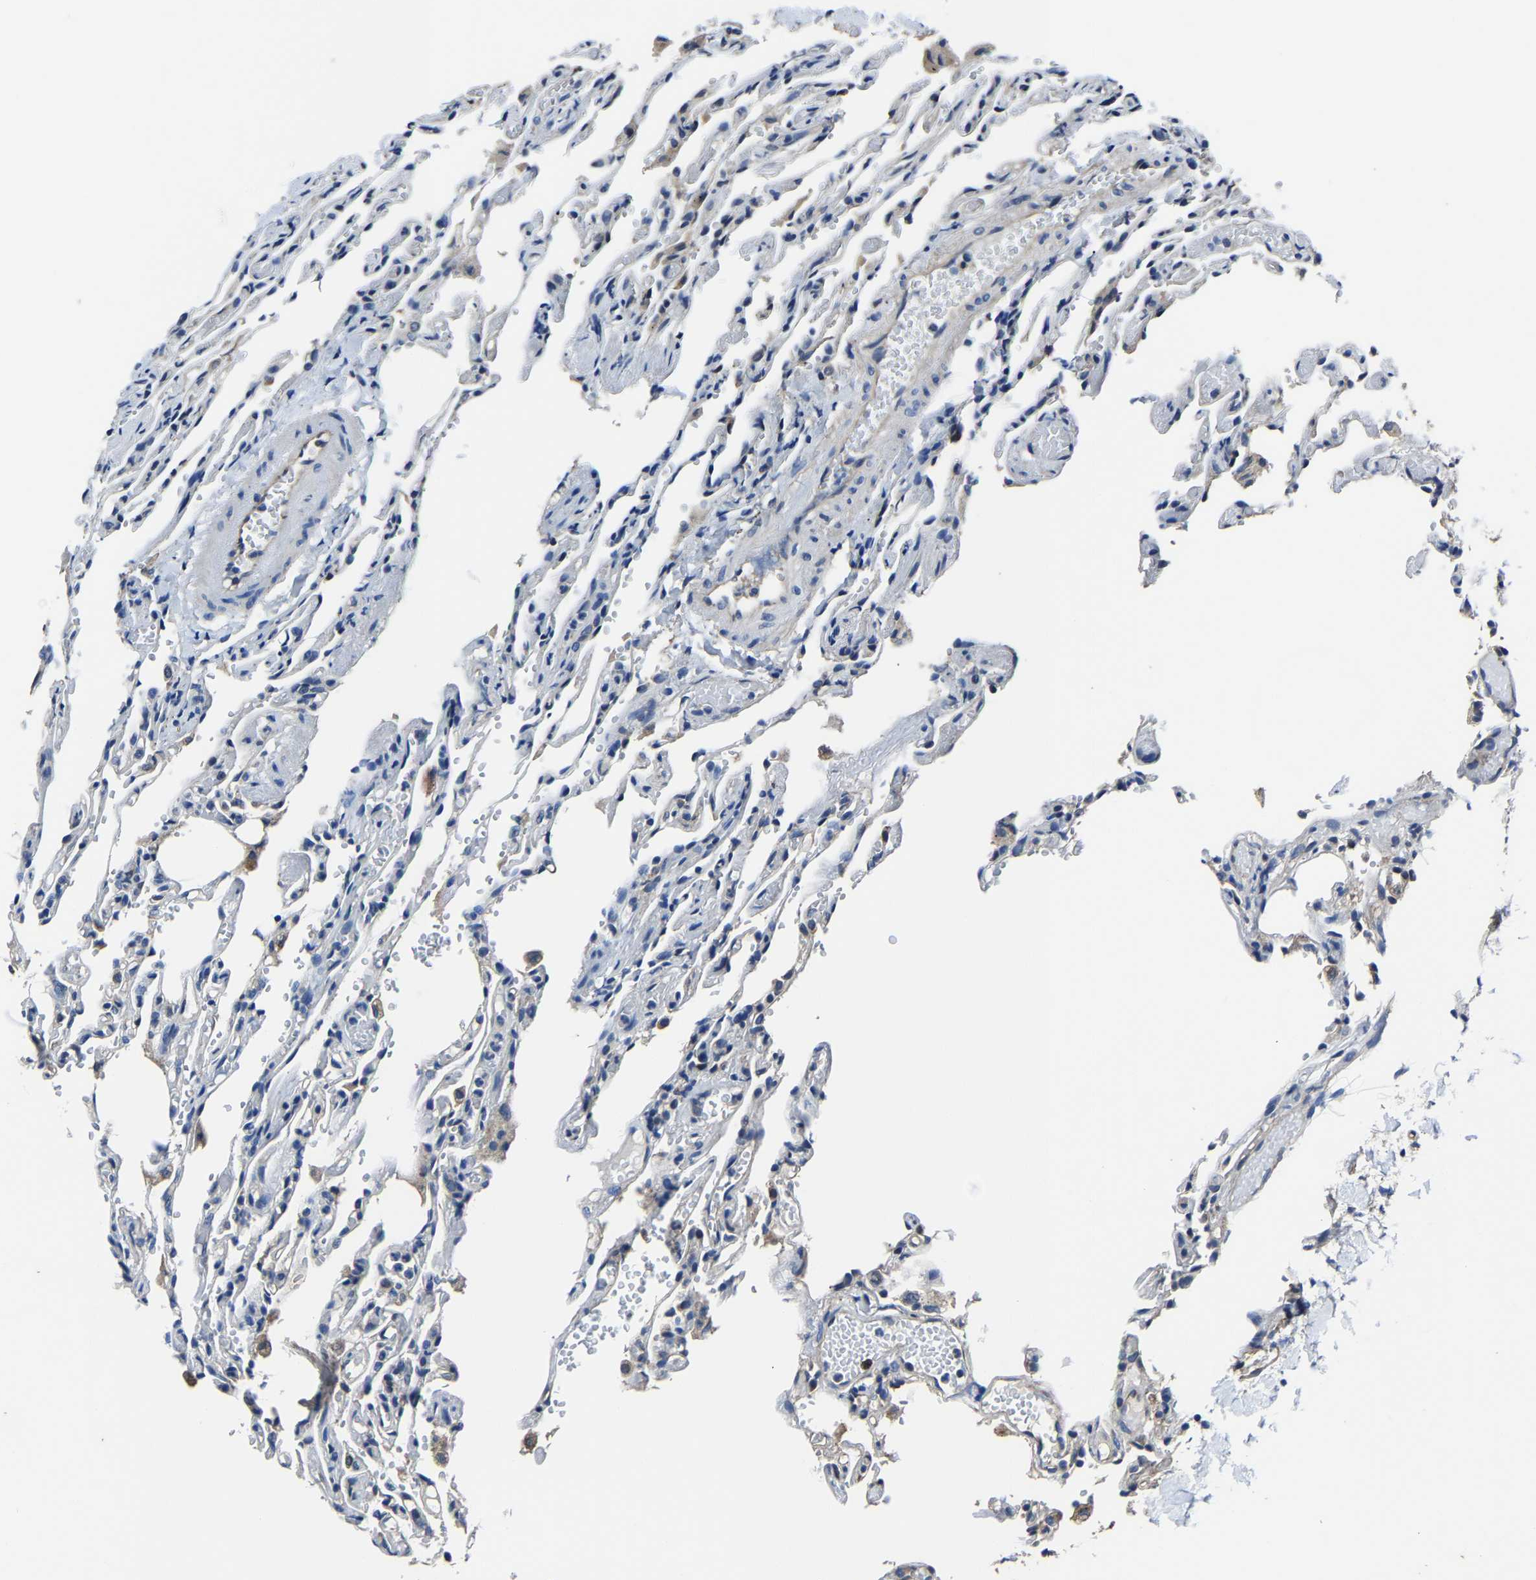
{"staining": {"intensity": "negative", "quantity": "none", "location": "none"}, "tissue": "lung", "cell_type": "Alveolar cells", "image_type": "normal", "snomed": [{"axis": "morphology", "description": "Normal tissue, NOS"}, {"axis": "topography", "description": "Lung"}], "caption": "Photomicrograph shows no protein staining in alveolar cells of unremarkable lung.", "gene": "STRBP", "patient": {"sex": "male", "age": 21}}